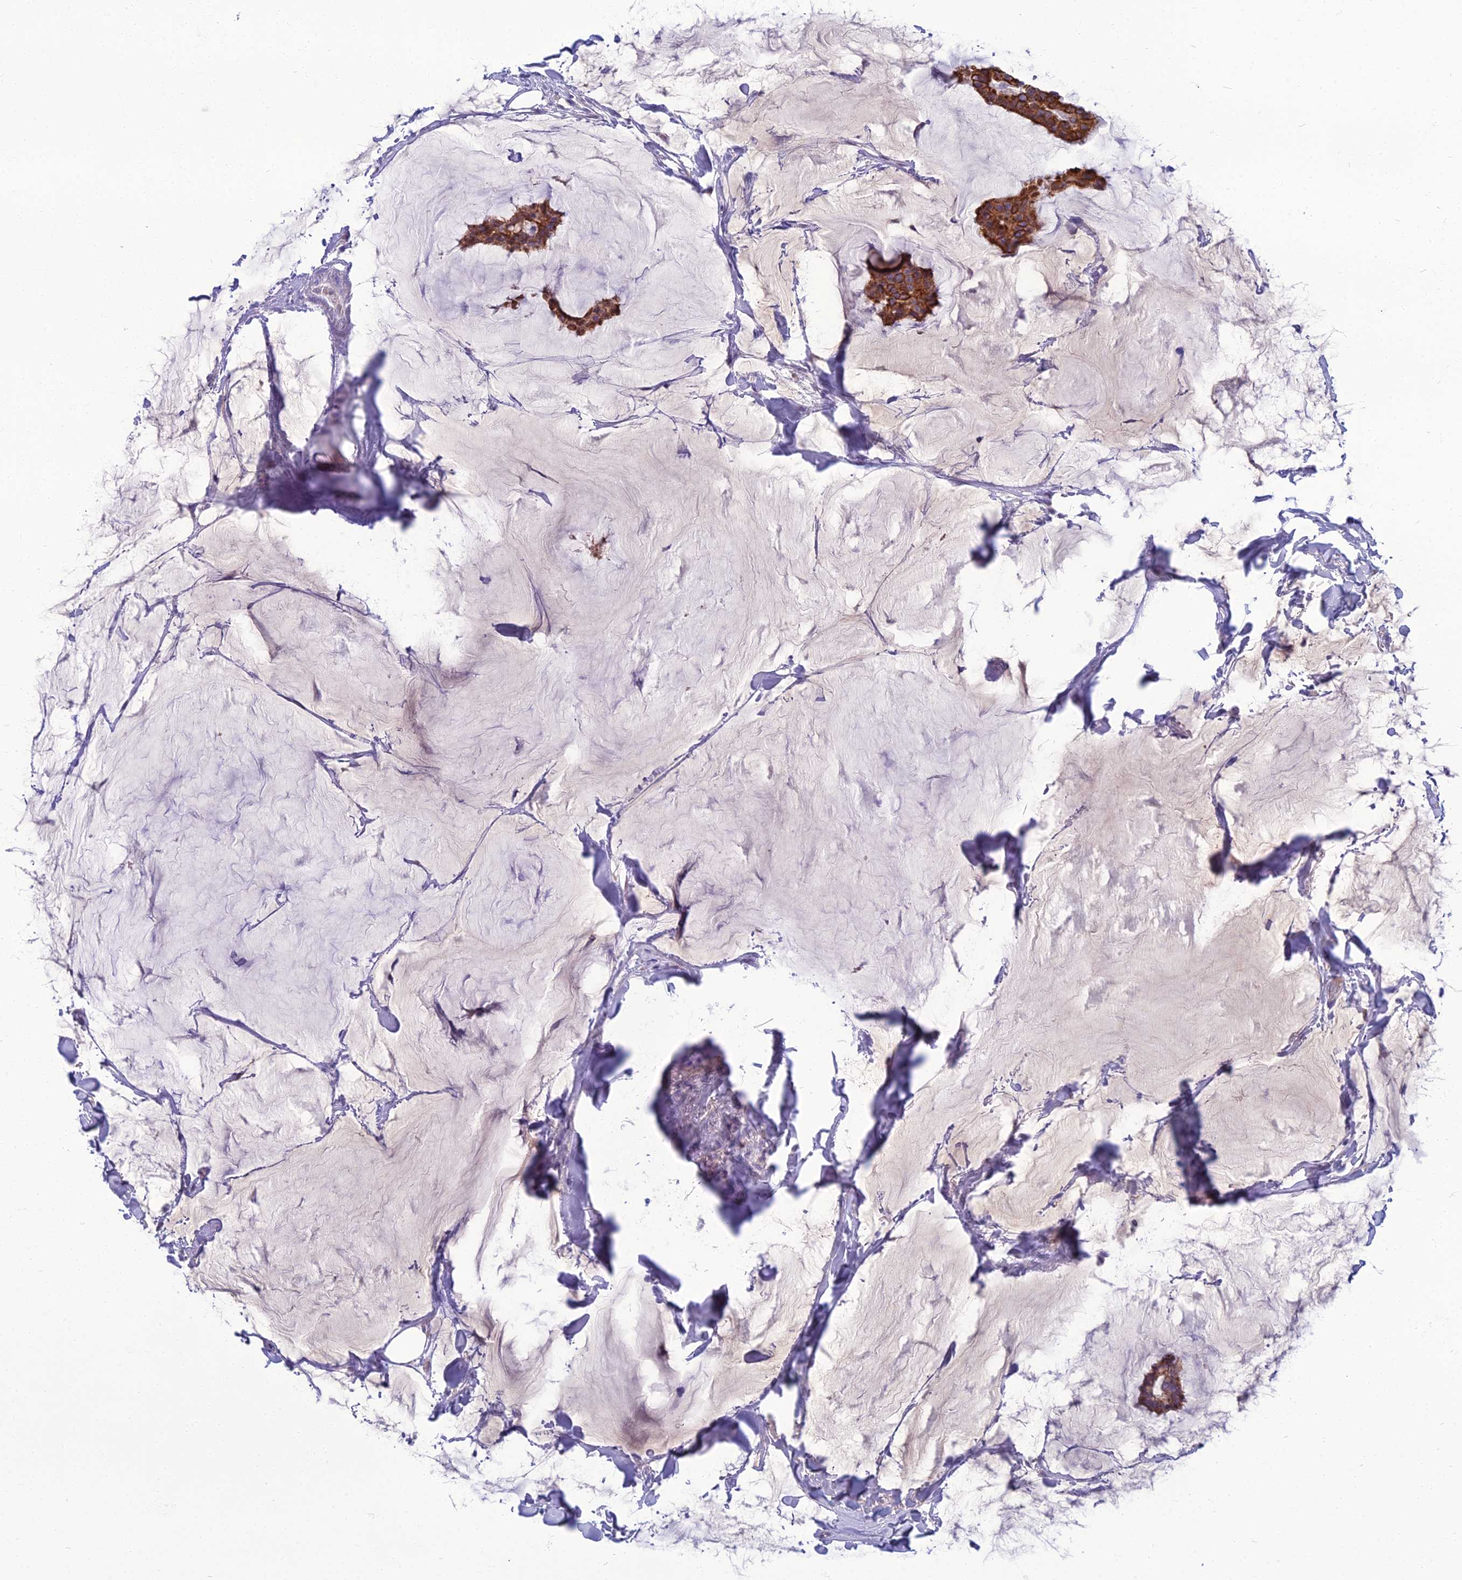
{"staining": {"intensity": "moderate", "quantity": ">75%", "location": "cytoplasmic/membranous"}, "tissue": "breast cancer", "cell_type": "Tumor cells", "image_type": "cancer", "snomed": [{"axis": "morphology", "description": "Duct carcinoma"}, {"axis": "topography", "description": "Breast"}], "caption": "This histopathology image displays IHC staining of human breast cancer (infiltrating ductal carcinoma), with medium moderate cytoplasmic/membranous positivity in about >75% of tumor cells.", "gene": "SPTLC3", "patient": {"sex": "female", "age": 93}}